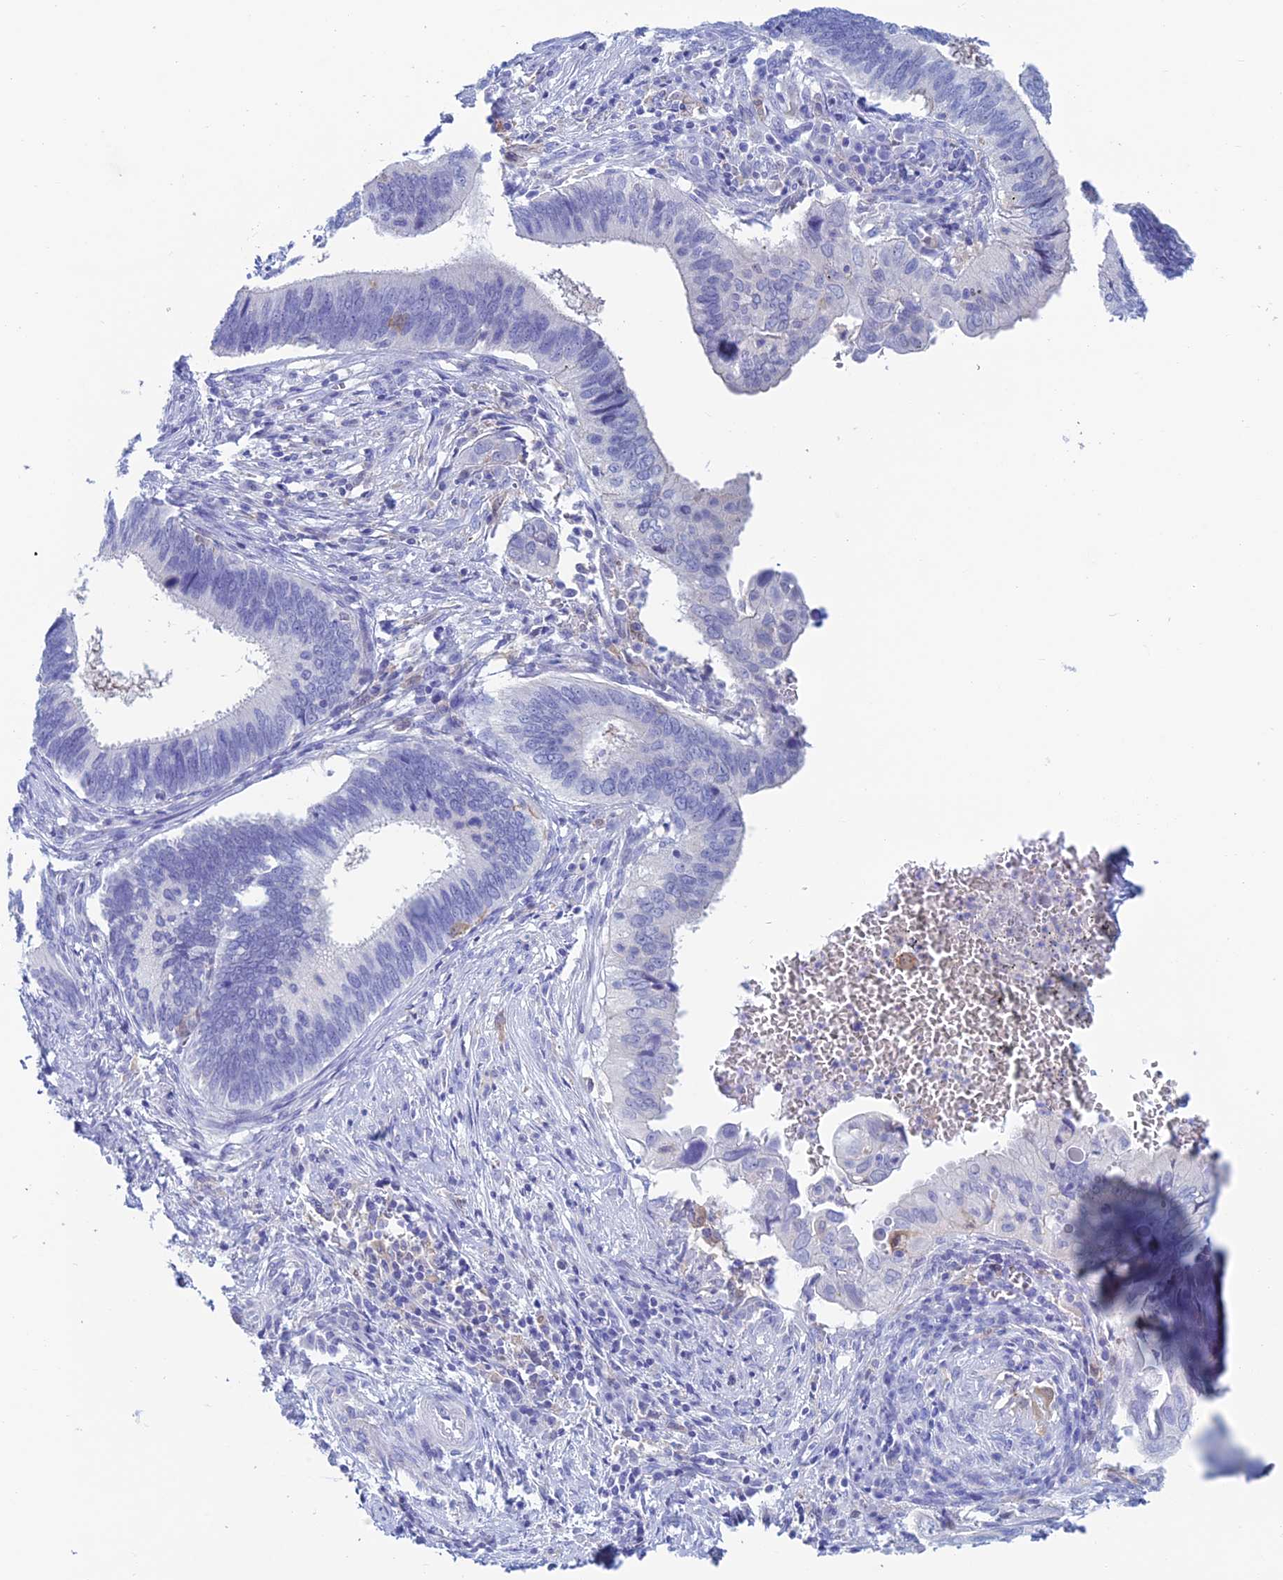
{"staining": {"intensity": "negative", "quantity": "none", "location": "none"}, "tissue": "cervical cancer", "cell_type": "Tumor cells", "image_type": "cancer", "snomed": [{"axis": "morphology", "description": "Adenocarcinoma, NOS"}, {"axis": "topography", "description": "Cervix"}], "caption": "Cervical cancer (adenocarcinoma) stained for a protein using immunohistochemistry exhibits no positivity tumor cells.", "gene": "KCNK17", "patient": {"sex": "female", "age": 42}}